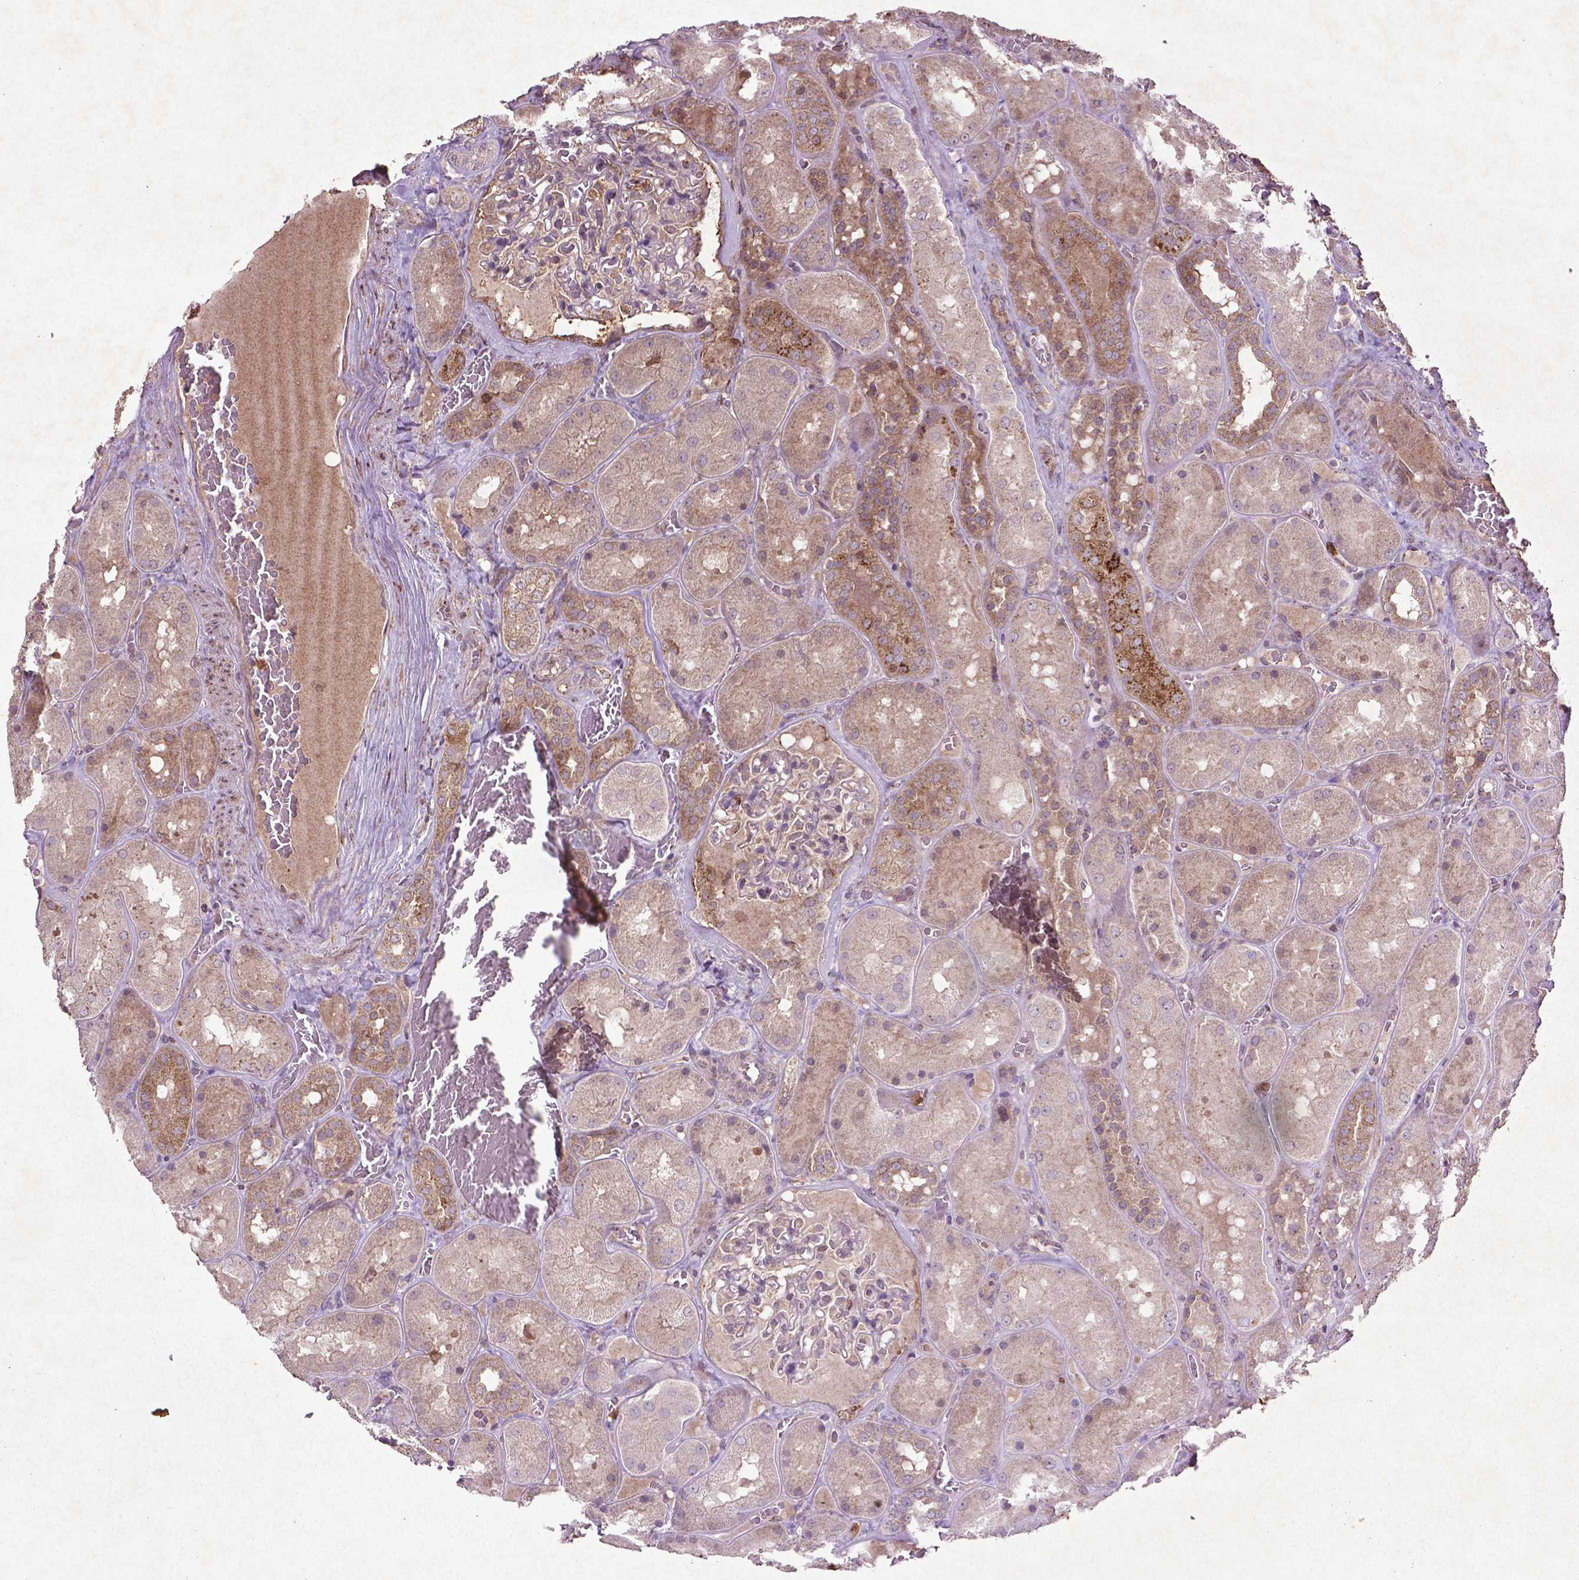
{"staining": {"intensity": "moderate", "quantity": "25%-75%", "location": "cytoplasmic/membranous,nuclear"}, "tissue": "kidney", "cell_type": "Cells in glomeruli", "image_type": "normal", "snomed": [{"axis": "morphology", "description": "Normal tissue, NOS"}, {"axis": "topography", "description": "Kidney"}], "caption": "Immunohistochemistry histopathology image of benign kidney: human kidney stained using immunohistochemistry (IHC) displays medium levels of moderate protein expression localized specifically in the cytoplasmic/membranous,nuclear of cells in glomeruli, appearing as a cytoplasmic/membranous,nuclear brown color.", "gene": "MTOR", "patient": {"sex": "male", "age": 73}}